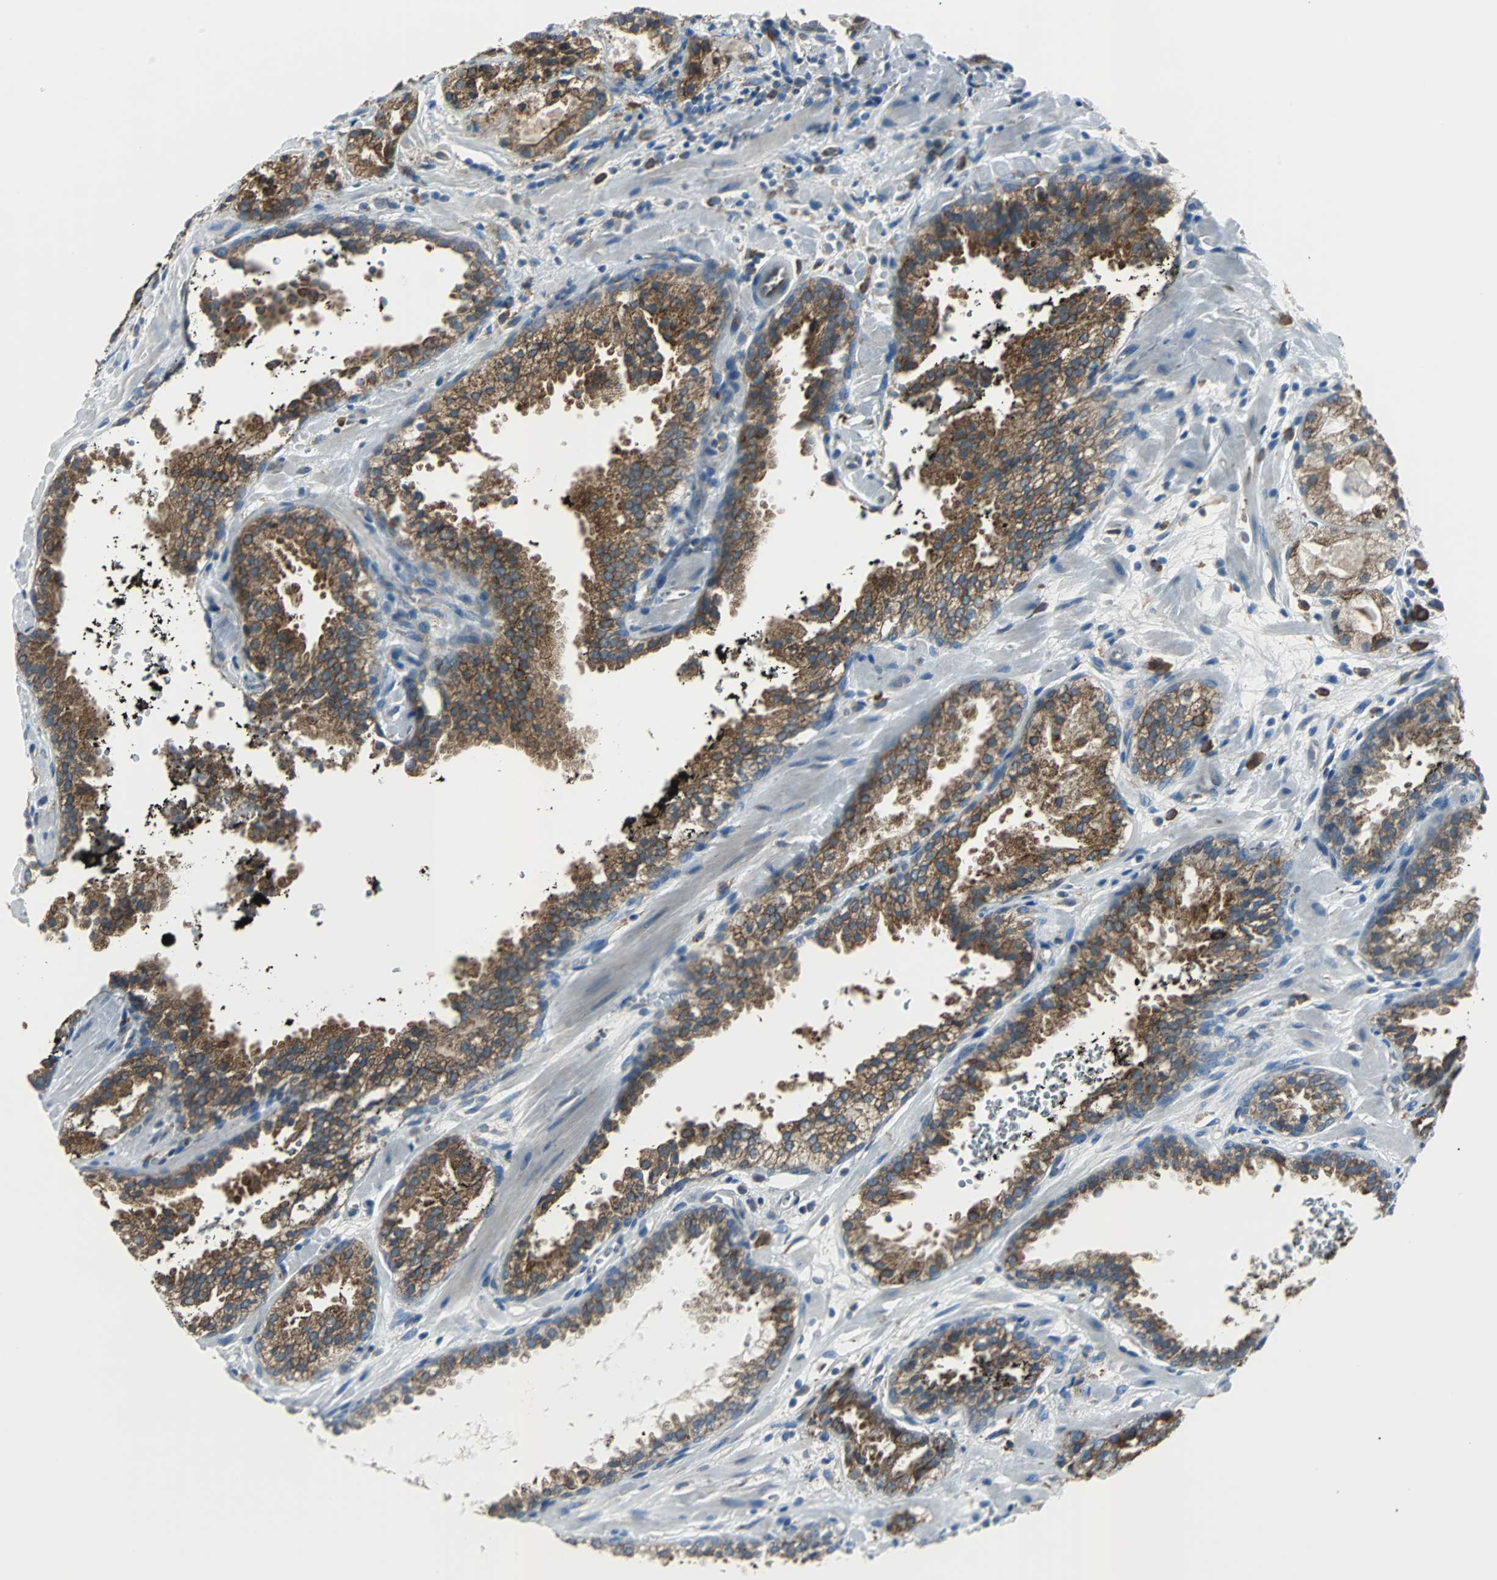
{"staining": {"intensity": "weak", "quantity": "25%-75%", "location": "cytoplasmic/membranous"}, "tissue": "prostate cancer", "cell_type": "Tumor cells", "image_type": "cancer", "snomed": [{"axis": "morphology", "description": "Adenocarcinoma, High grade"}, {"axis": "topography", "description": "Prostate"}], "caption": "Prostate cancer (high-grade adenocarcinoma) tissue reveals weak cytoplasmic/membranous expression in about 25%-75% of tumor cells, visualized by immunohistochemistry.", "gene": "PDIA4", "patient": {"sex": "male", "age": 58}}